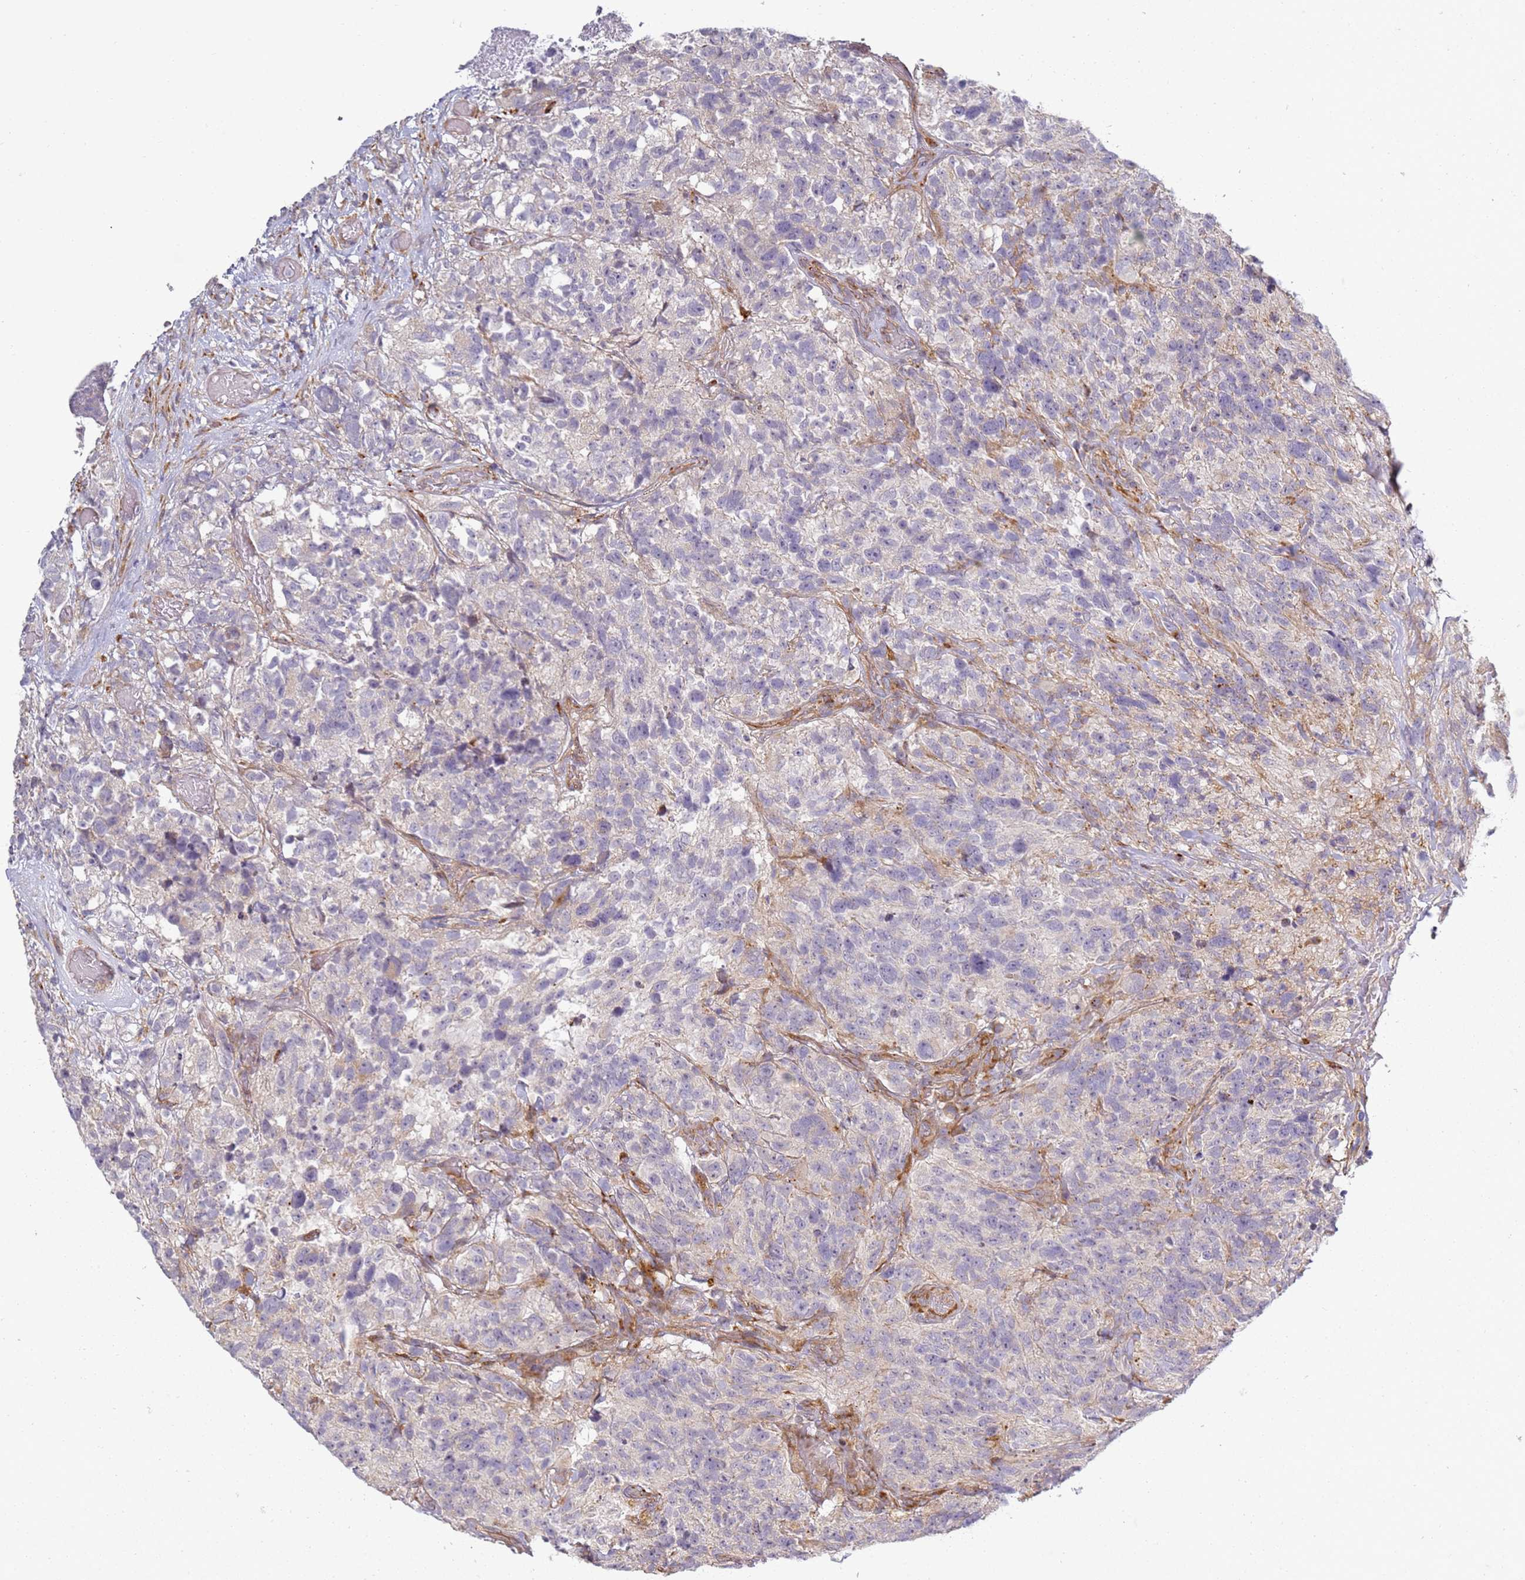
{"staining": {"intensity": "moderate", "quantity": "<25%", "location": "cytoplasmic/membranous"}, "tissue": "glioma", "cell_type": "Tumor cells", "image_type": "cancer", "snomed": [{"axis": "morphology", "description": "Glioma, malignant, High grade"}, {"axis": "topography", "description": "Brain"}], "caption": "Brown immunohistochemical staining in human malignant high-grade glioma demonstrates moderate cytoplasmic/membranous expression in approximately <25% of tumor cells.", "gene": "GRAP", "patient": {"sex": "male", "age": 69}}